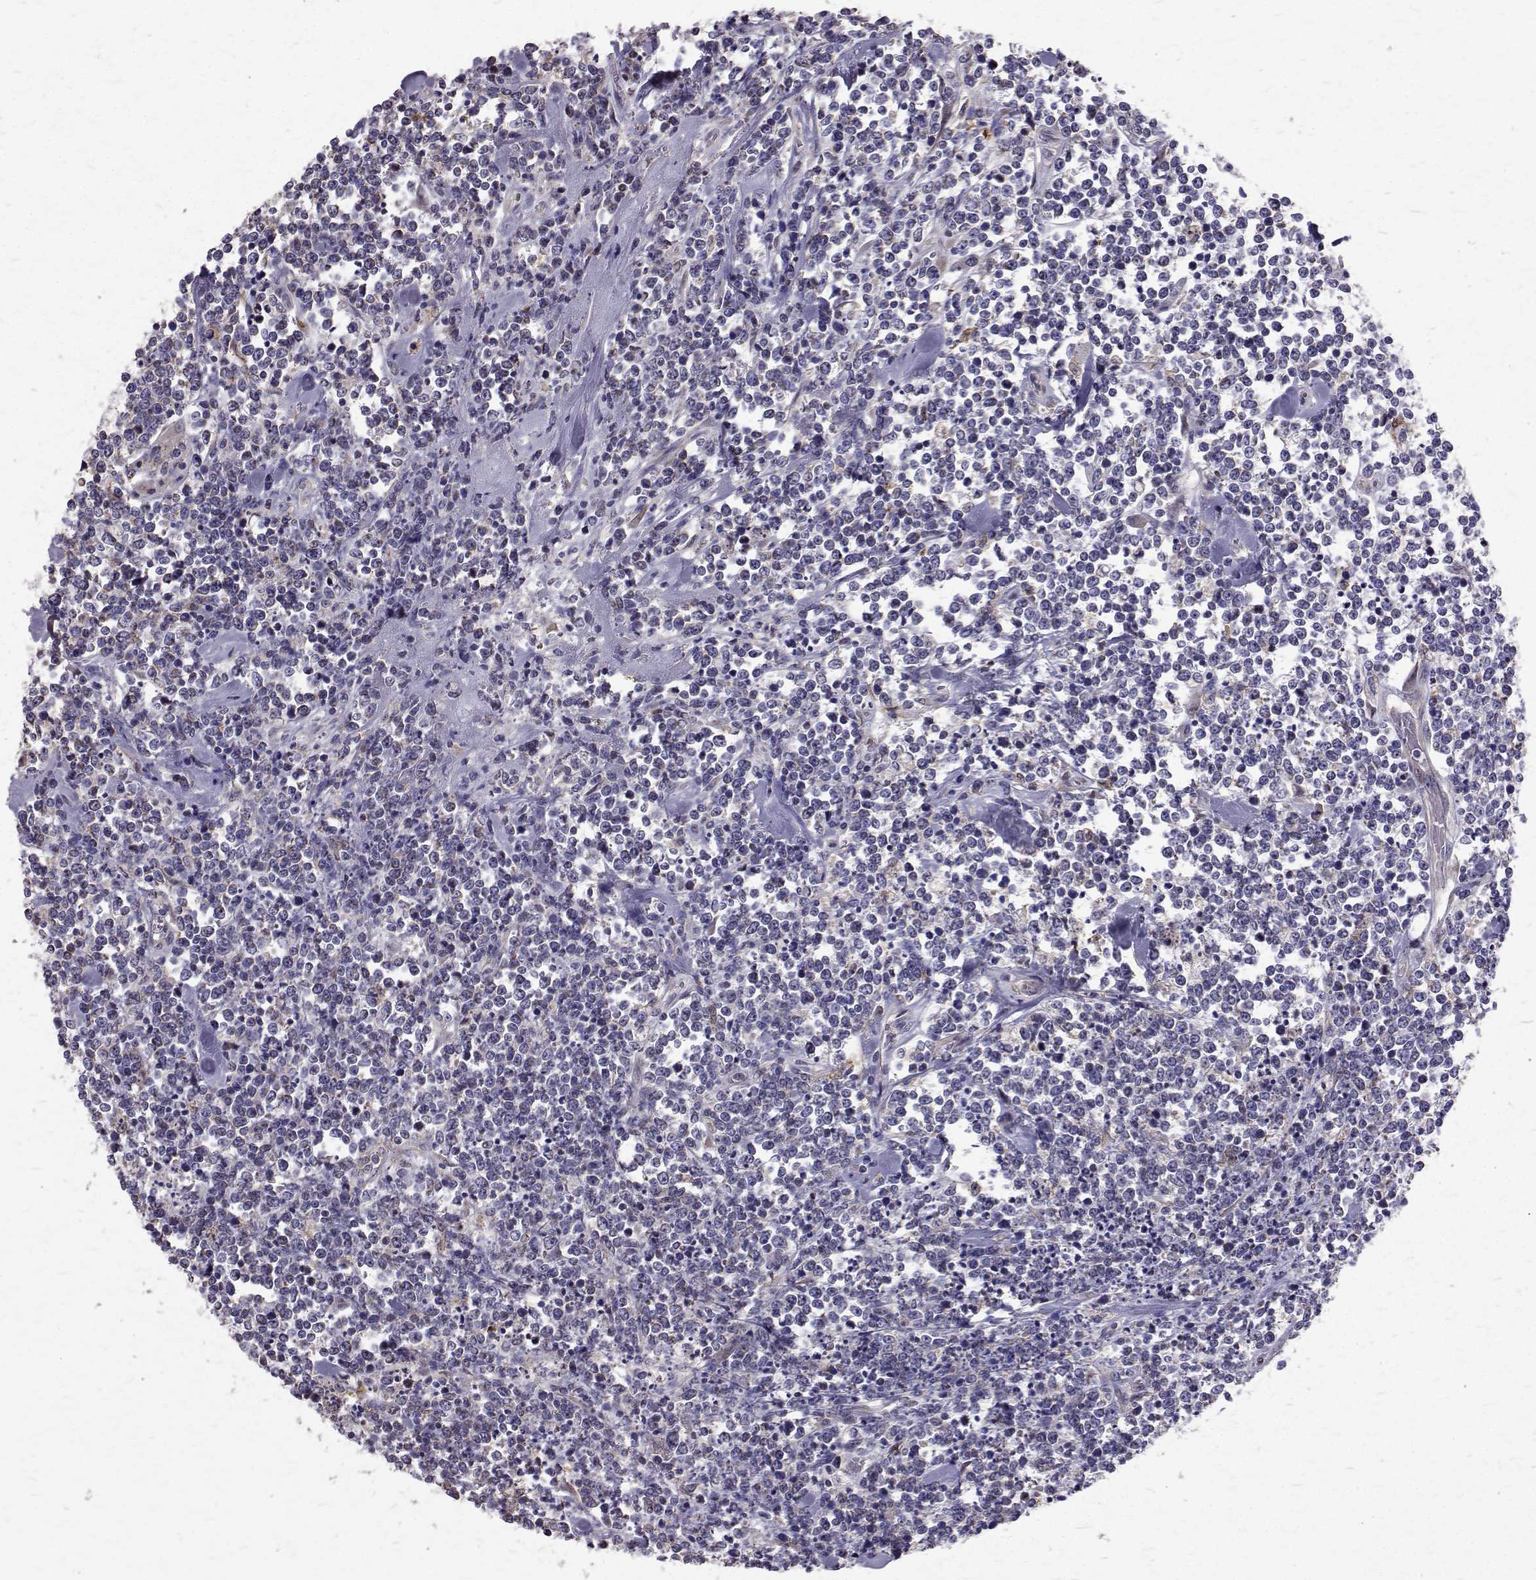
{"staining": {"intensity": "negative", "quantity": "none", "location": "none"}, "tissue": "lymphoma", "cell_type": "Tumor cells", "image_type": "cancer", "snomed": [{"axis": "morphology", "description": "Malignant lymphoma, non-Hodgkin's type, High grade"}, {"axis": "topography", "description": "Colon"}], "caption": "A high-resolution photomicrograph shows immunohistochemistry (IHC) staining of lymphoma, which reveals no significant expression in tumor cells. Brightfield microscopy of immunohistochemistry stained with DAB (3,3'-diaminobenzidine) (brown) and hematoxylin (blue), captured at high magnification.", "gene": "CCDC89", "patient": {"sex": "male", "age": 82}}